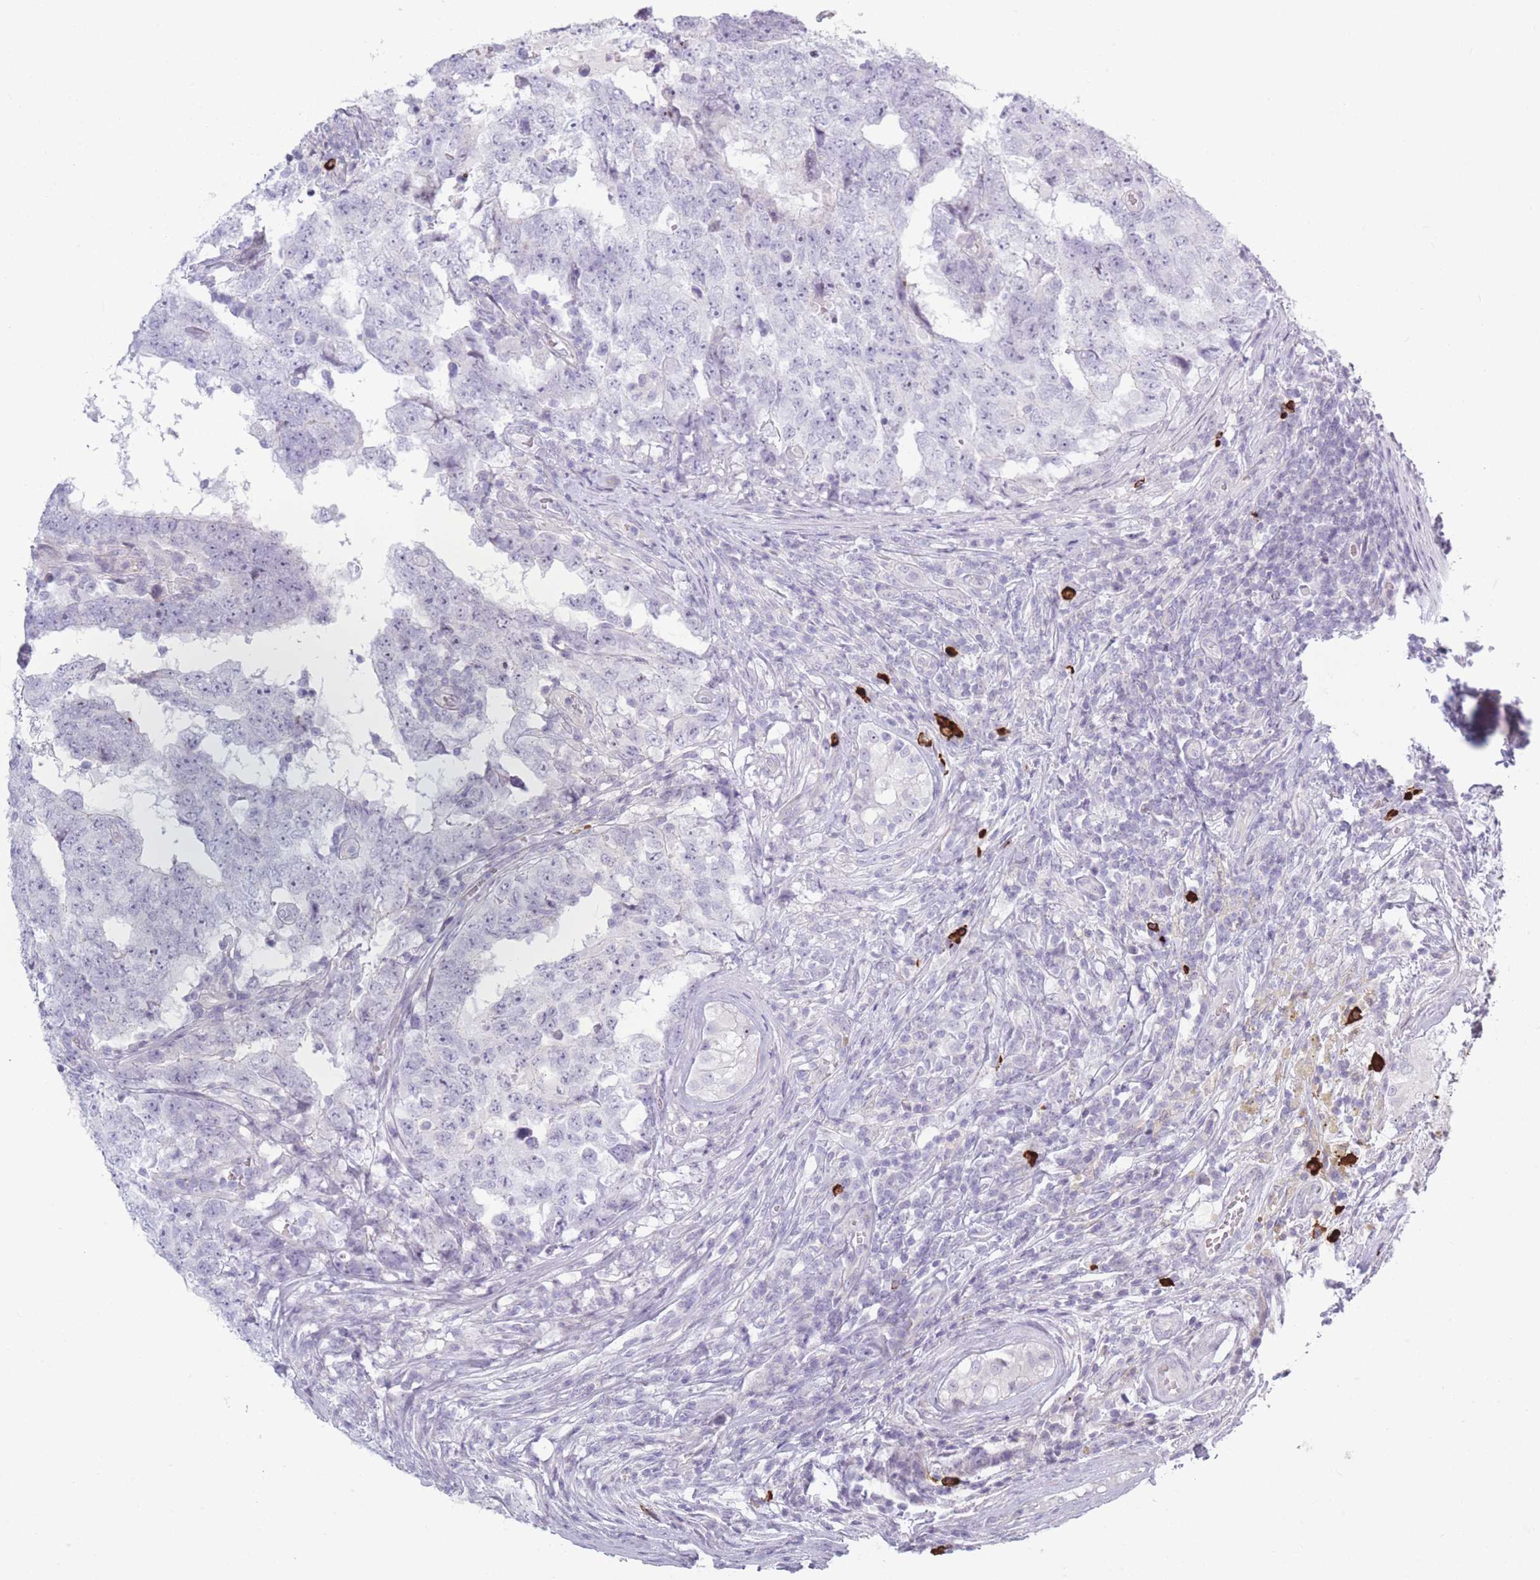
{"staining": {"intensity": "negative", "quantity": "none", "location": "none"}, "tissue": "testis cancer", "cell_type": "Tumor cells", "image_type": "cancer", "snomed": [{"axis": "morphology", "description": "Carcinoma, Embryonal, NOS"}, {"axis": "topography", "description": "Testis"}], "caption": "IHC of testis cancer (embryonal carcinoma) shows no expression in tumor cells.", "gene": "PLEKHG2", "patient": {"sex": "male", "age": 25}}